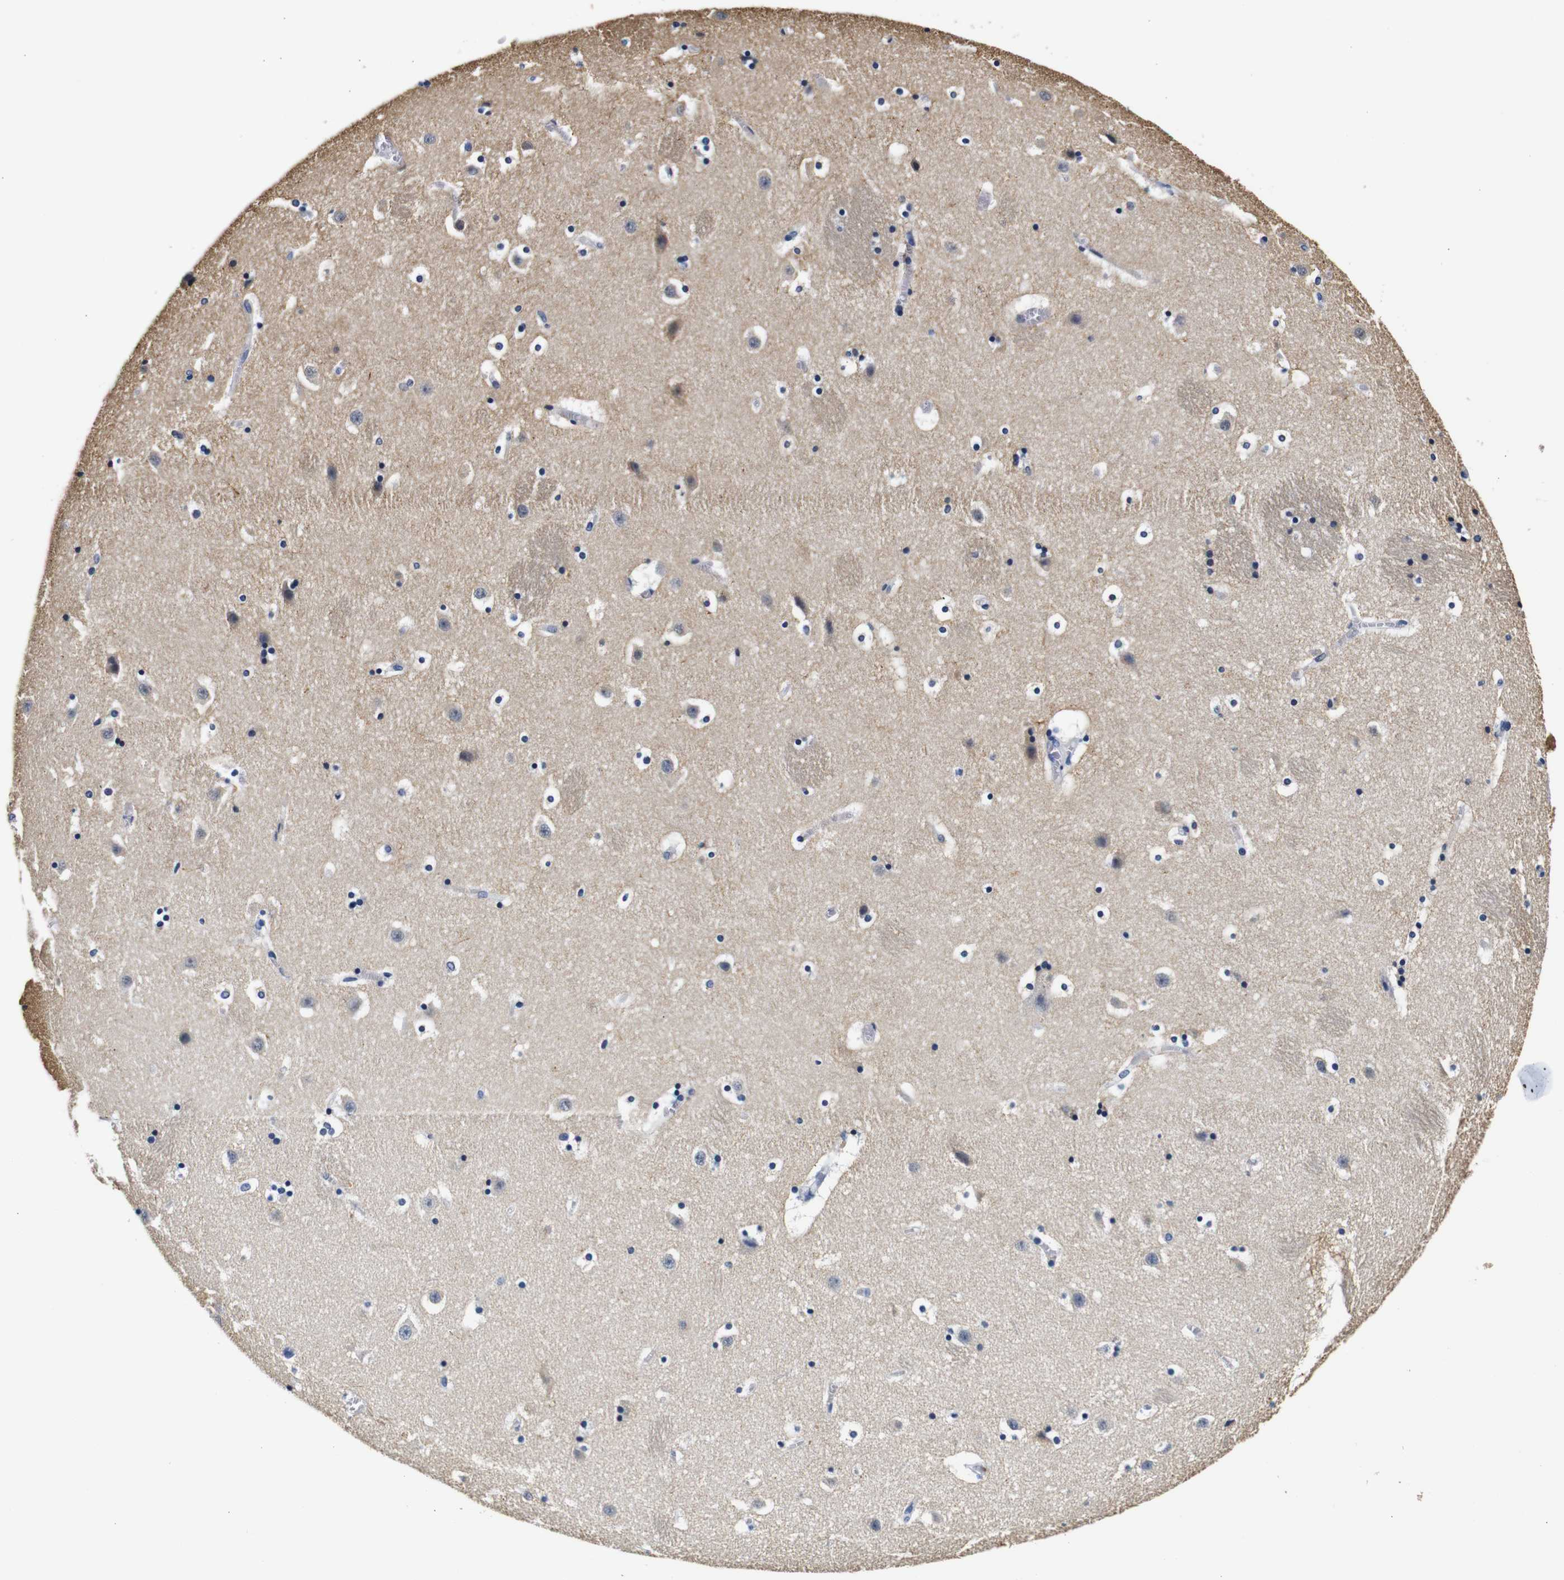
{"staining": {"intensity": "negative", "quantity": "none", "location": "none"}, "tissue": "caudate", "cell_type": "Glial cells", "image_type": "normal", "snomed": [{"axis": "morphology", "description": "Normal tissue, NOS"}, {"axis": "topography", "description": "Lateral ventricle wall"}], "caption": "DAB (3,3'-diaminobenzidine) immunohistochemical staining of benign caudate reveals no significant staining in glial cells. Nuclei are stained in blue.", "gene": "GP1BA", "patient": {"sex": "male", "age": 45}}